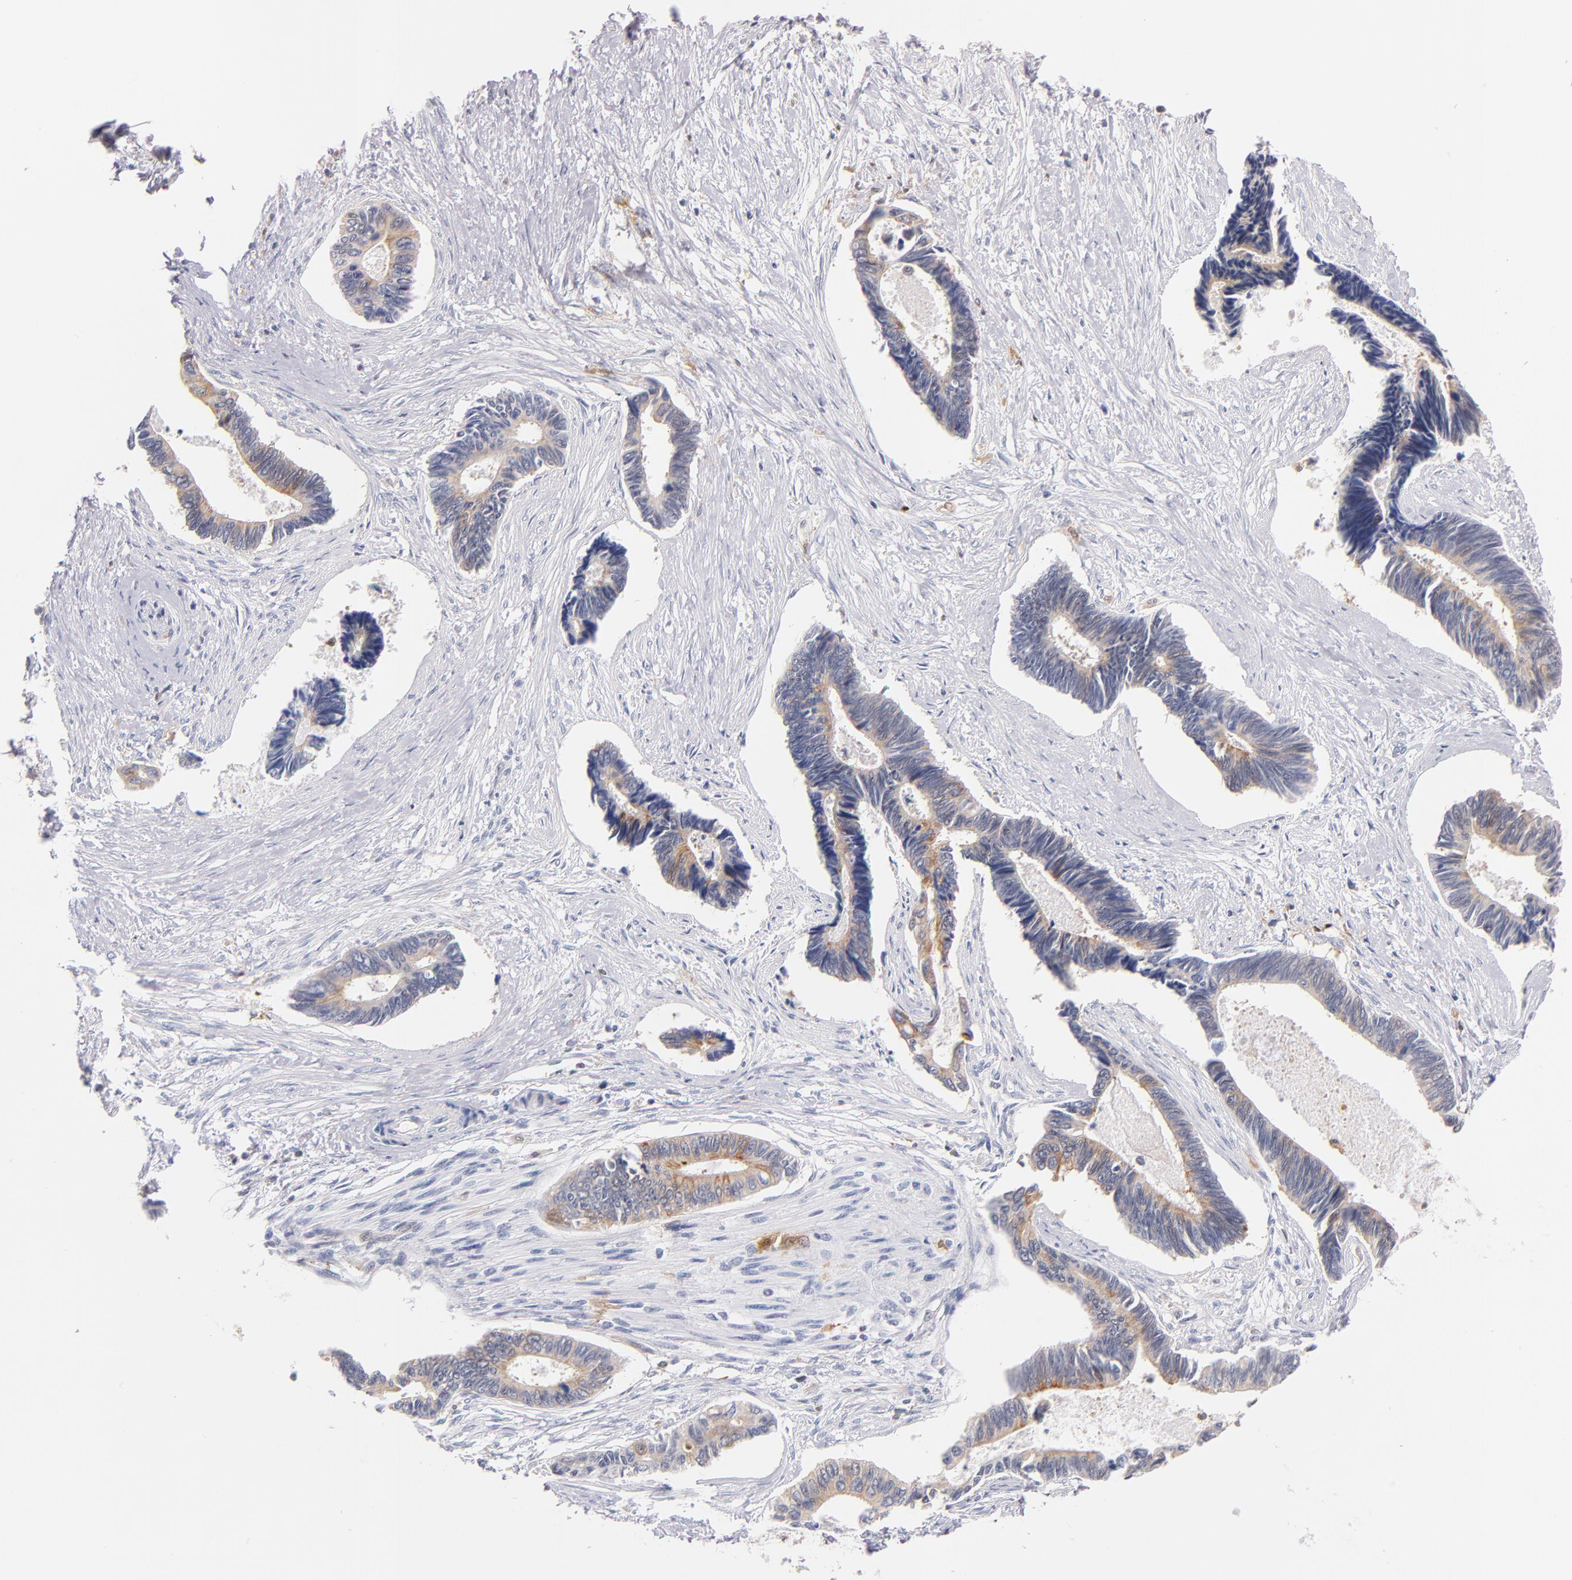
{"staining": {"intensity": "moderate", "quantity": "25%-75%", "location": "cytoplasmic/membranous"}, "tissue": "pancreatic cancer", "cell_type": "Tumor cells", "image_type": "cancer", "snomed": [{"axis": "morphology", "description": "Adenocarcinoma, NOS"}, {"axis": "topography", "description": "Pancreas"}], "caption": "Pancreatic cancer (adenocarcinoma) stained for a protein demonstrates moderate cytoplasmic/membranous positivity in tumor cells. The protein is stained brown, and the nuclei are stained in blue (DAB (3,3'-diaminobenzidine) IHC with brightfield microscopy, high magnification).", "gene": "BID", "patient": {"sex": "female", "age": 70}}